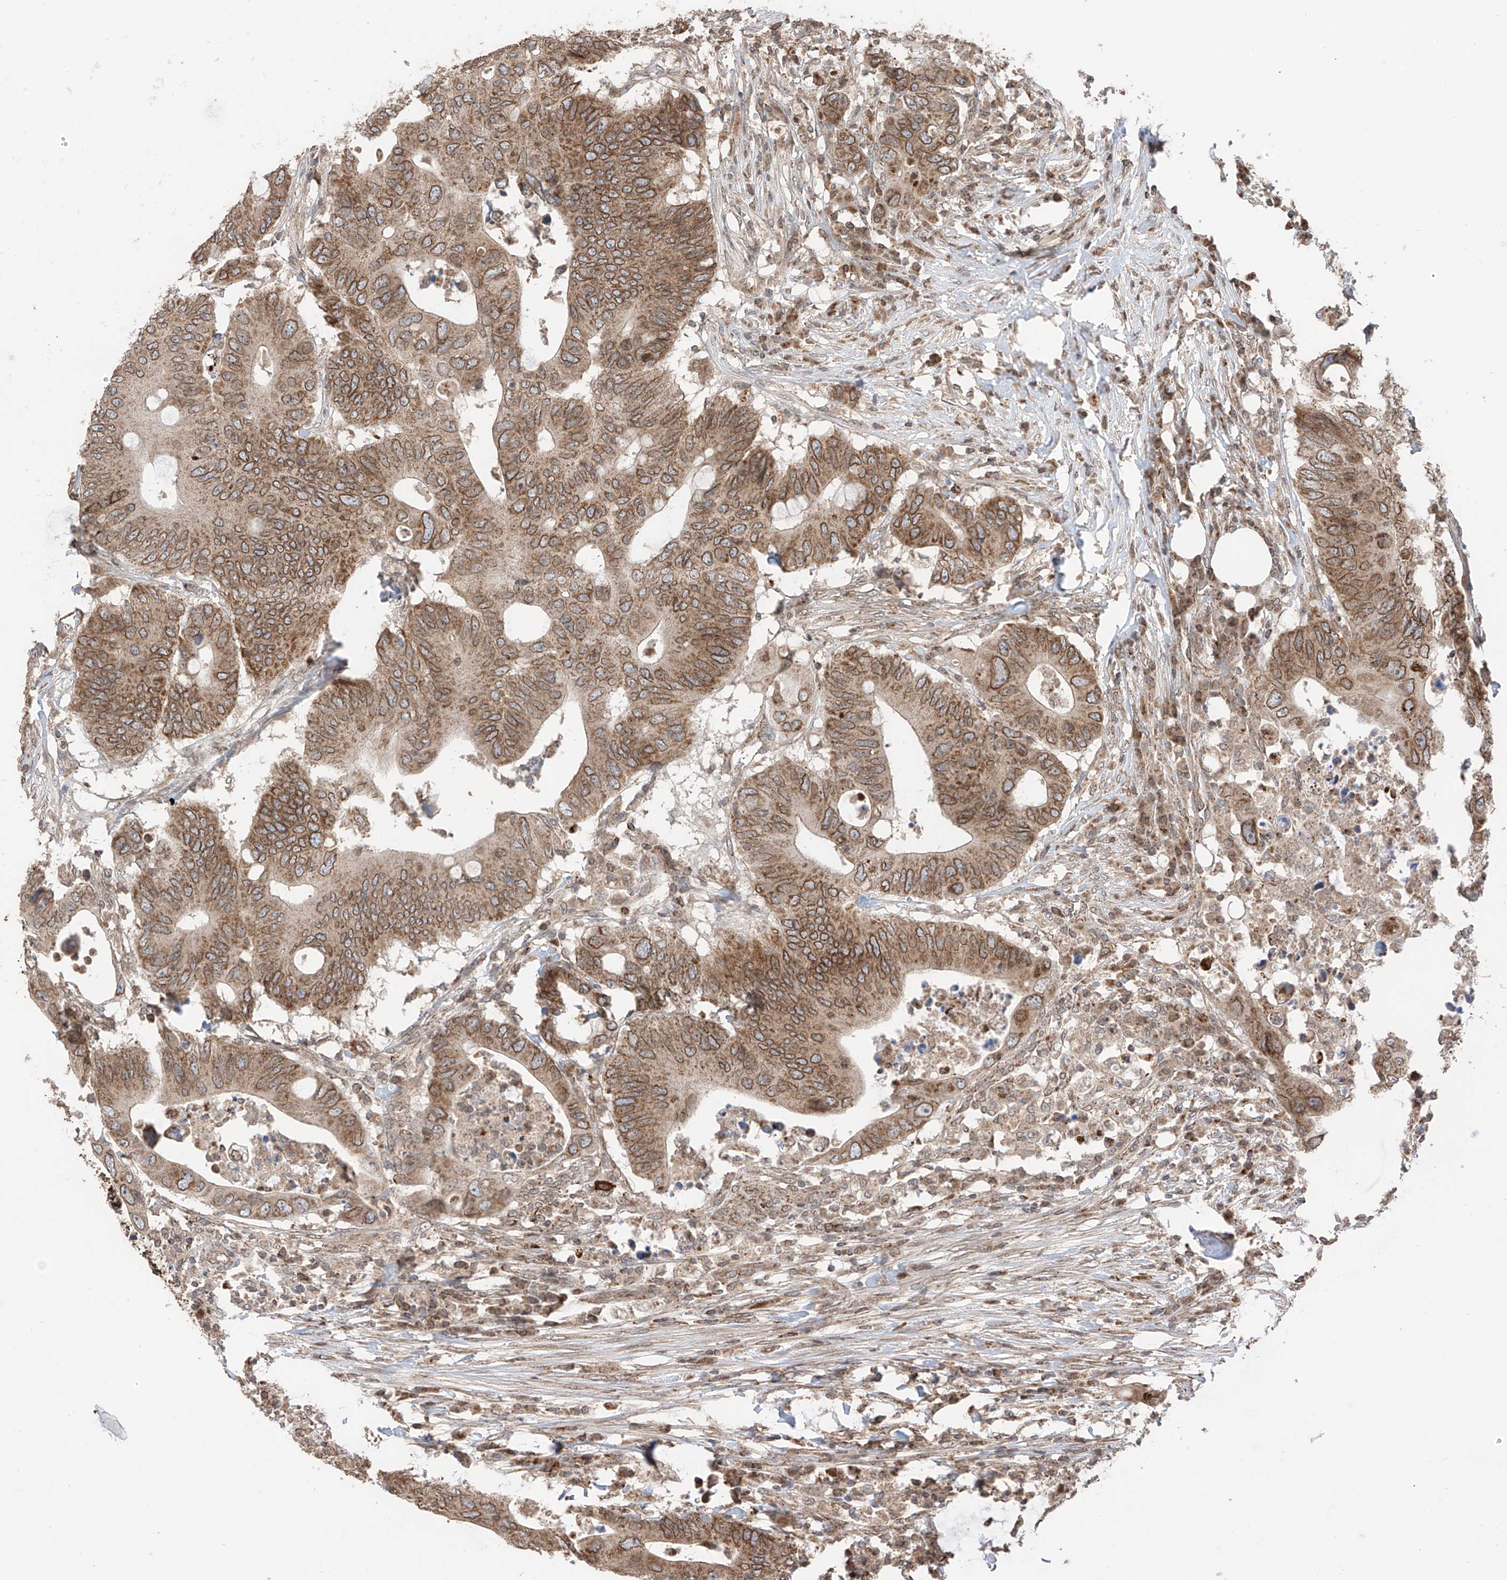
{"staining": {"intensity": "moderate", "quantity": ">75%", "location": "cytoplasmic/membranous,nuclear"}, "tissue": "colorectal cancer", "cell_type": "Tumor cells", "image_type": "cancer", "snomed": [{"axis": "morphology", "description": "Adenocarcinoma, NOS"}, {"axis": "topography", "description": "Colon"}], "caption": "IHC of adenocarcinoma (colorectal) reveals medium levels of moderate cytoplasmic/membranous and nuclear positivity in approximately >75% of tumor cells.", "gene": "AHCTF1", "patient": {"sex": "male", "age": 71}}